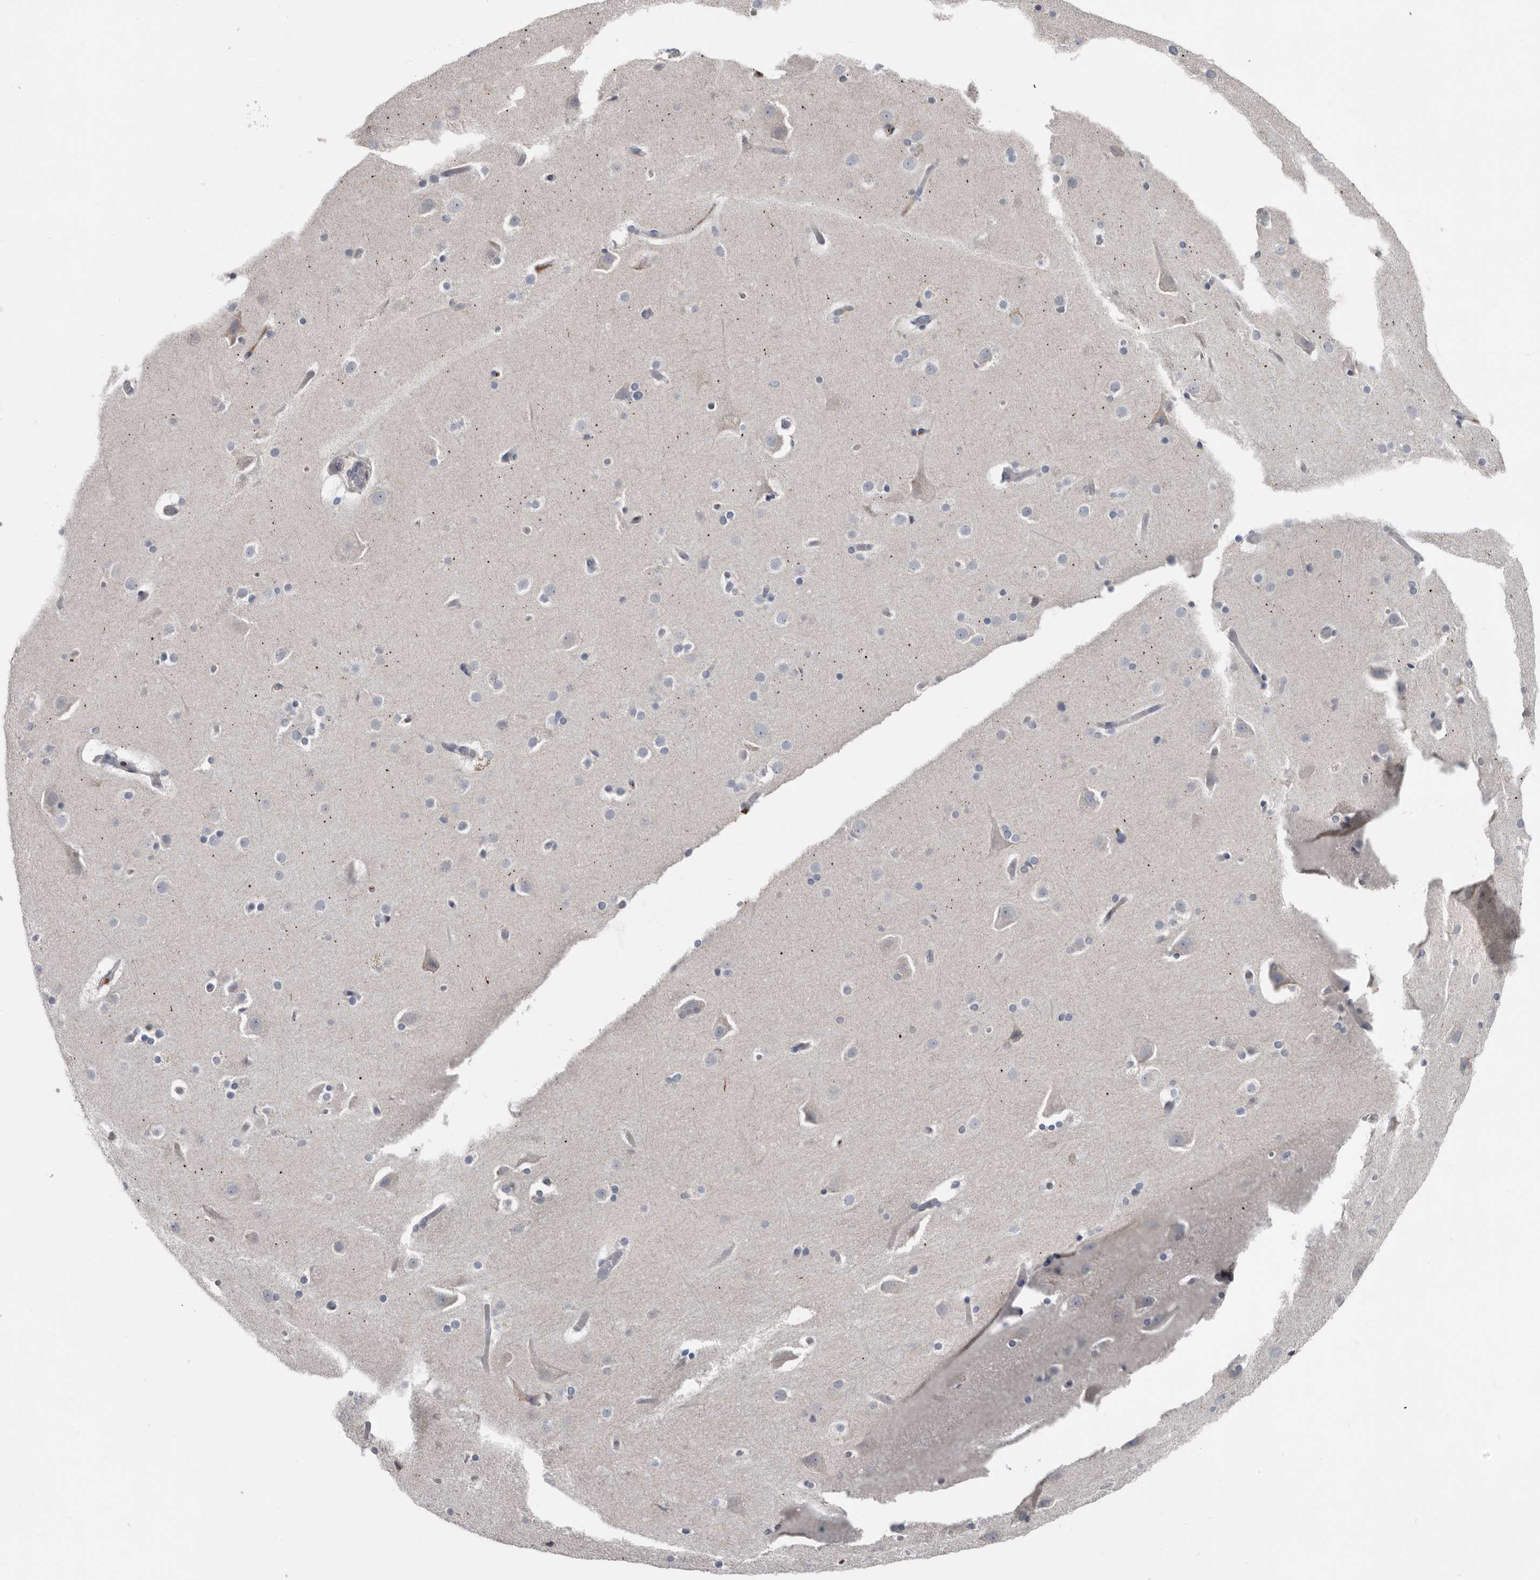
{"staining": {"intensity": "negative", "quantity": "none", "location": "none"}, "tissue": "cerebral cortex", "cell_type": "Endothelial cells", "image_type": "normal", "snomed": [{"axis": "morphology", "description": "Normal tissue, NOS"}, {"axis": "topography", "description": "Cerebral cortex"}], "caption": "Protein analysis of normal cerebral cortex shows no significant staining in endothelial cells.", "gene": "ZNF114", "patient": {"sex": "male", "age": 57}}